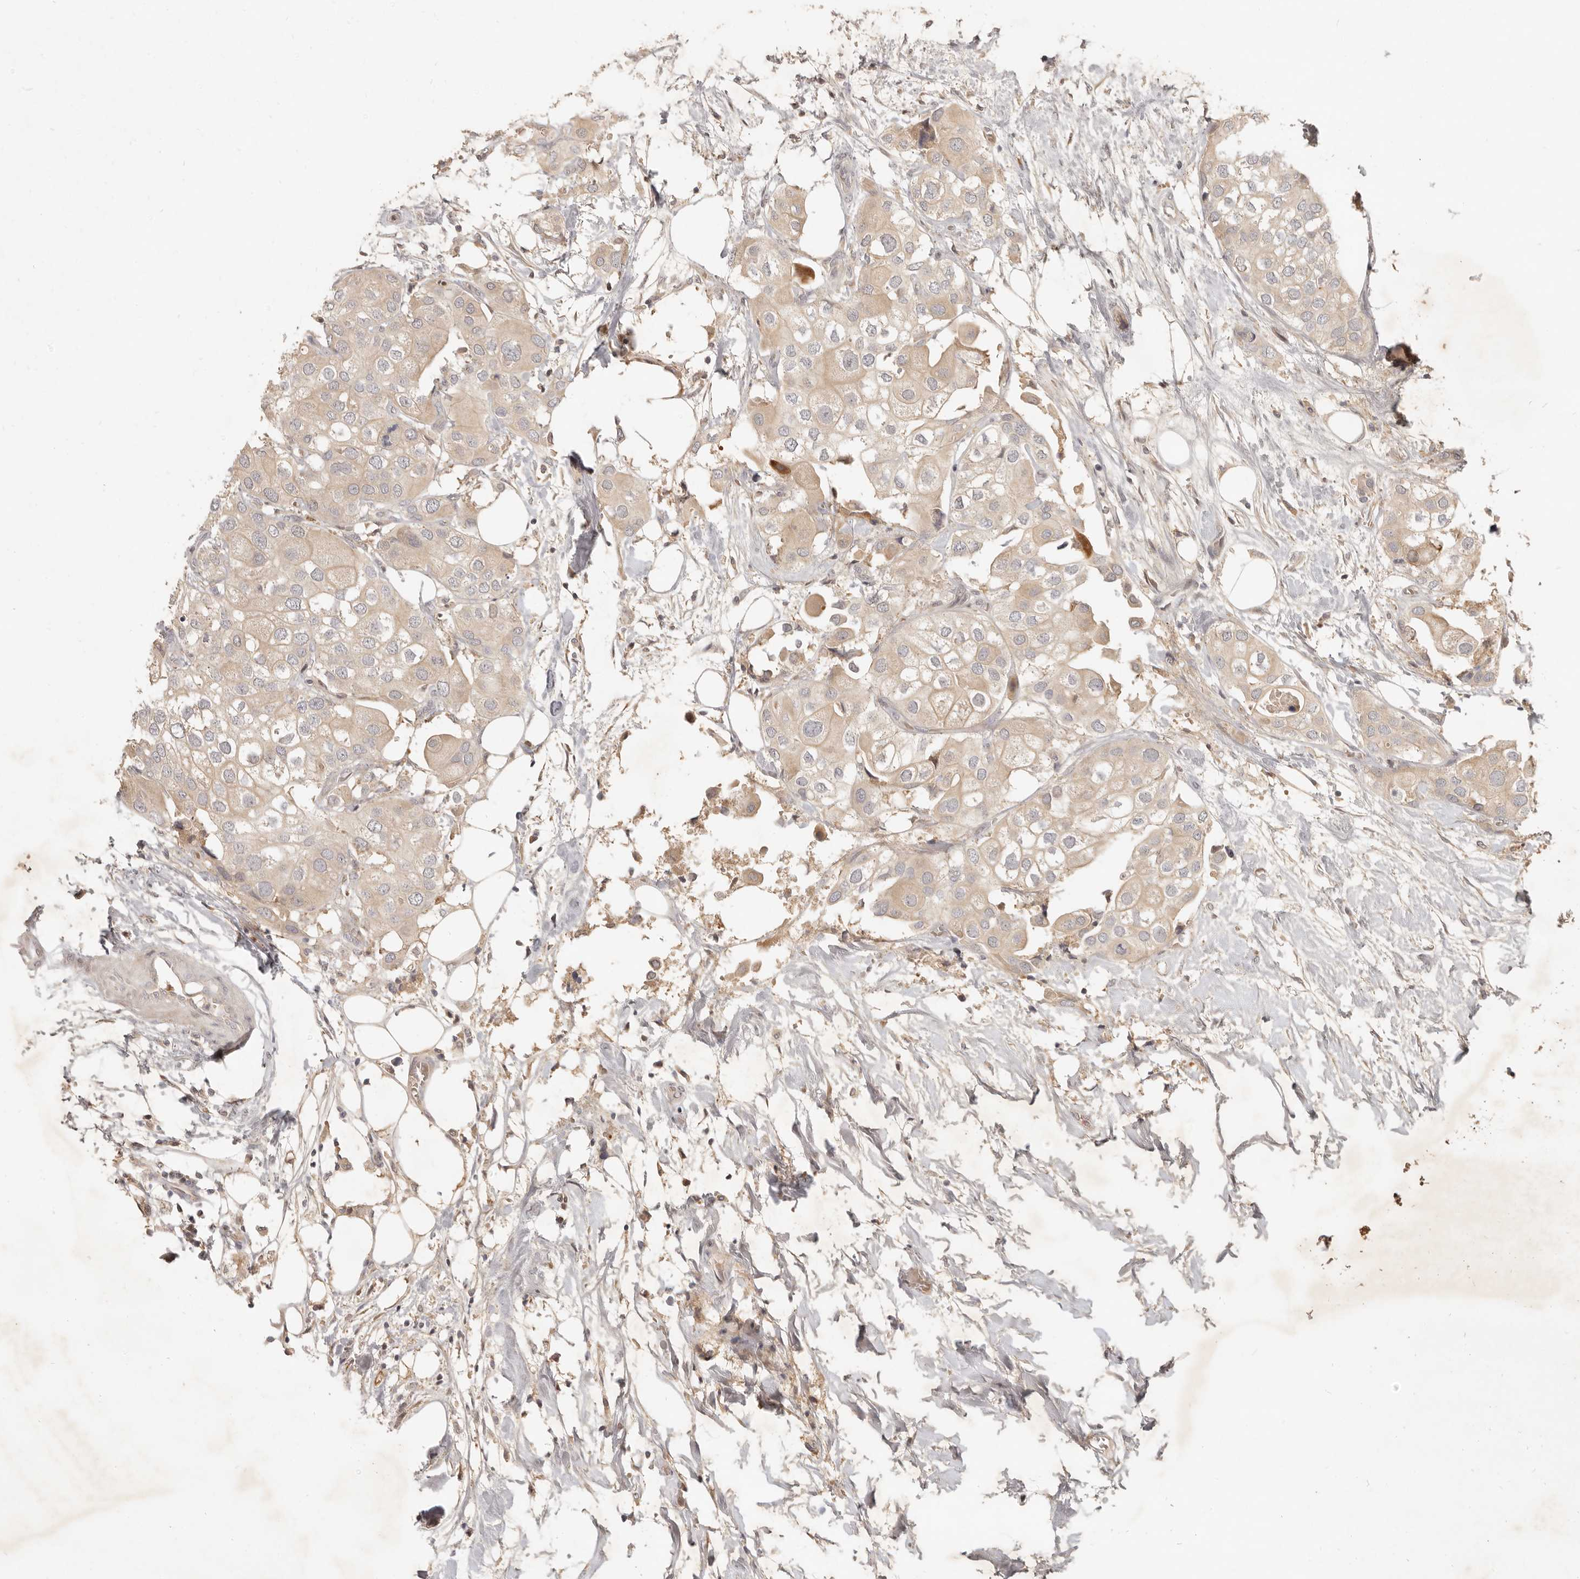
{"staining": {"intensity": "weak", "quantity": ">75%", "location": "cytoplasmic/membranous"}, "tissue": "urothelial cancer", "cell_type": "Tumor cells", "image_type": "cancer", "snomed": [{"axis": "morphology", "description": "Urothelial carcinoma, High grade"}, {"axis": "topography", "description": "Urinary bladder"}], "caption": "IHC photomicrograph of human high-grade urothelial carcinoma stained for a protein (brown), which exhibits low levels of weak cytoplasmic/membranous staining in approximately >75% of tumor cells.", "gene": "UBXN11", "patient": {"sex": "male", "age": 64}}